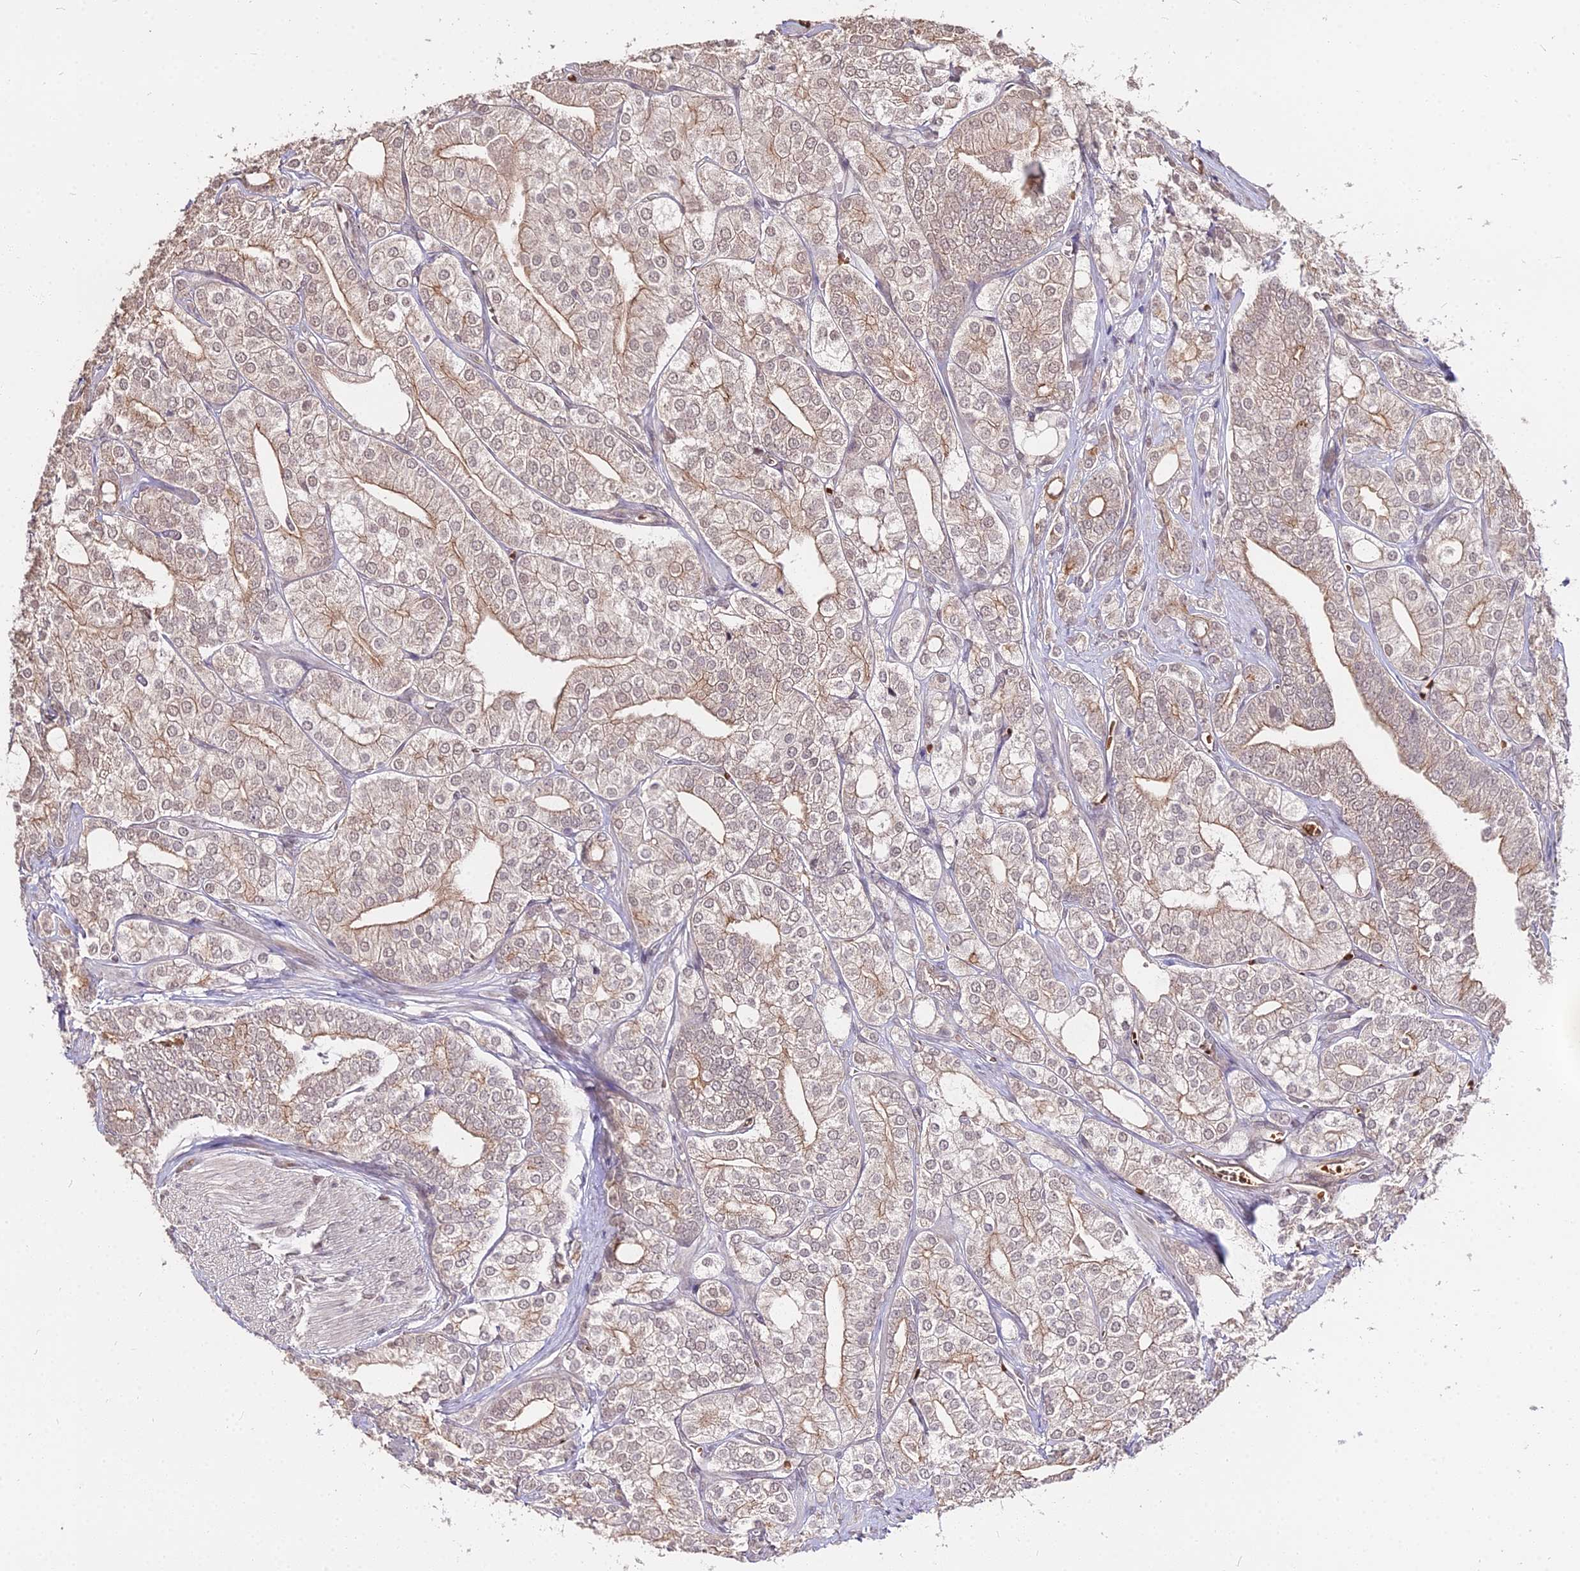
{"staining": {"intensity": "moderate", "quantity": "25%-75%", "location": "cytoplasmic/membranous"}, "tissue": "prostate cancer", "cell_type": "Tumor cells", "image_type": "cancer", "snomed": [{"axis": "morphology", "description": "Adenocarcinoma, High grade"}, {"axis": "topography", "description": "Prostate"}], "caption": "Prostate high-grade adenocarcinoma was stained to show a protein in brown. There is medium levels of moderate cytoplasmic/membranous staining in approximately 25%-75% of tumor cells. (Brightfield microscopy of DAB IHC at high magnification).", "gene": "ZDBF2", "patient": {"sex": "male", "age": 50}}